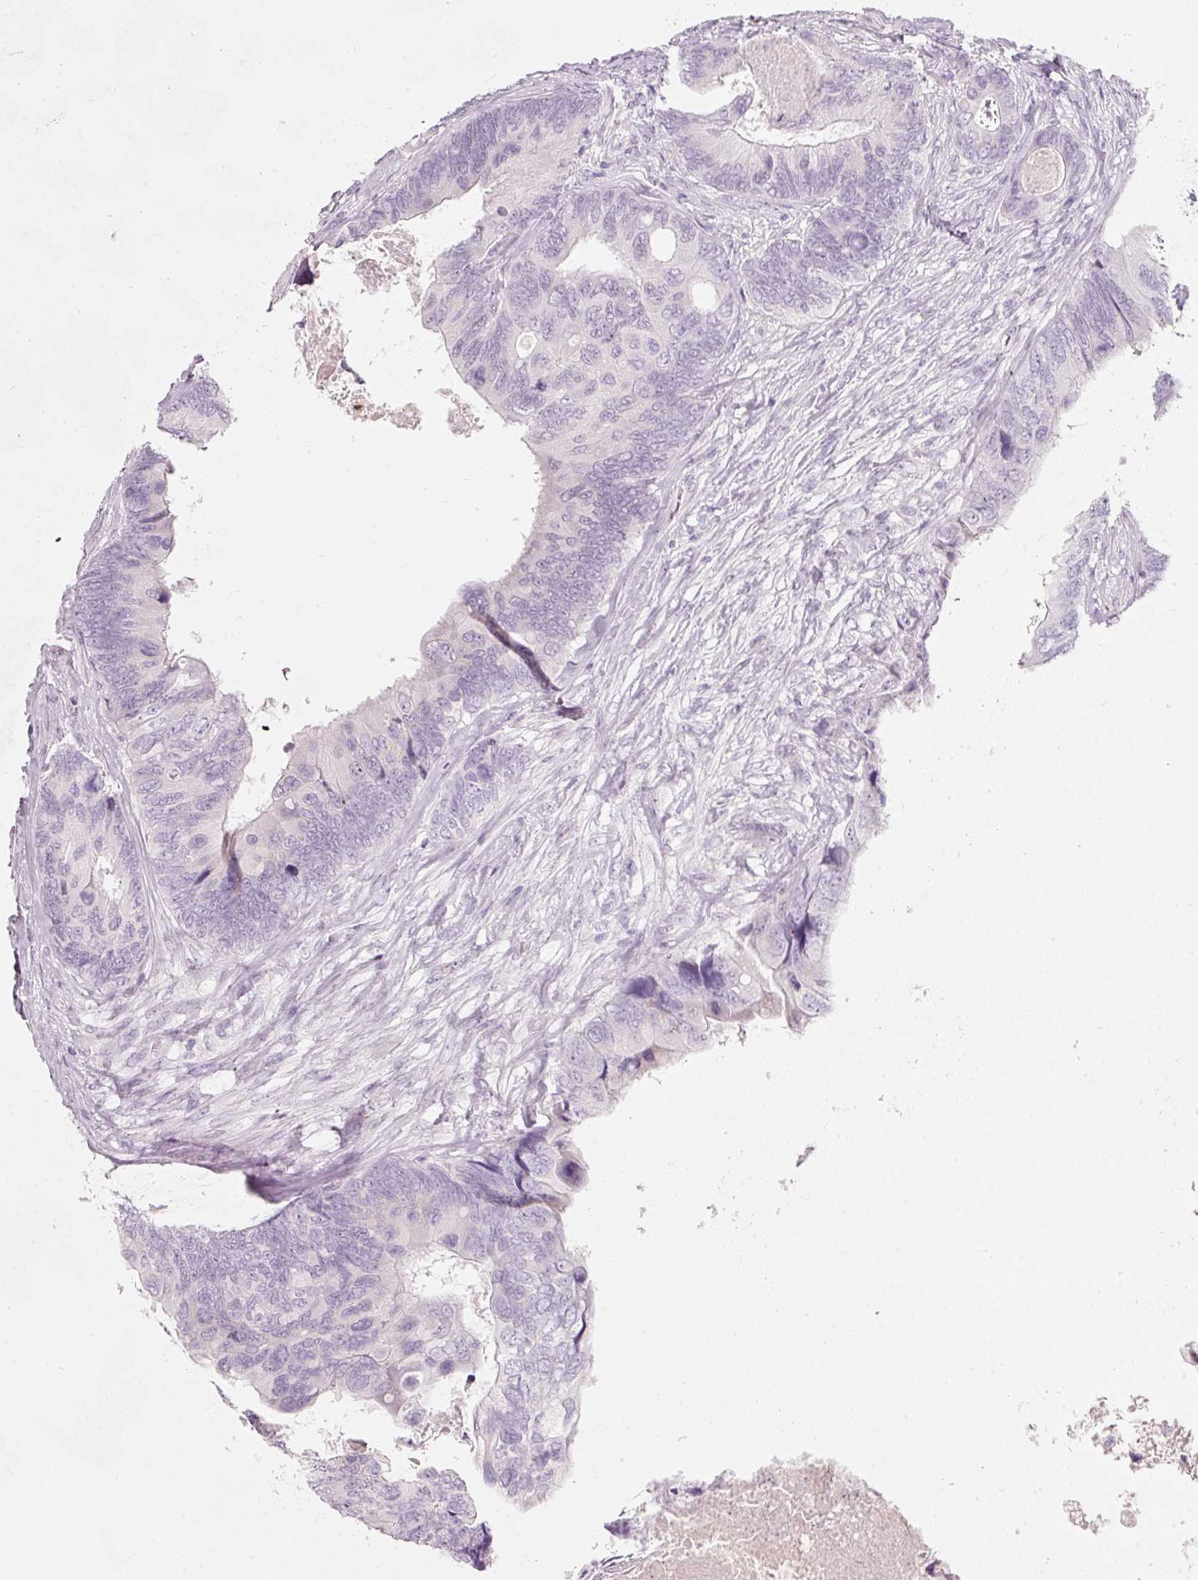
{"staining": {"intensity": "negative", "quantity": "none", "location": "none"}, "tissue": "colorectal cancer", "cell_type": "Tumor cells", "image_type": "cancer", "snomed": [{"axis": "morphology", "description": "Adenocarcinoma, NOS"}, {"axis": "topography", "description": "Colon"}], "caption": "Tumor cells are negative for brown protein staining in colorectal cancer (adenocarcinoma).", "gene": "ENSG00000206549", "patient": {"sex": "female", "age": 67}}